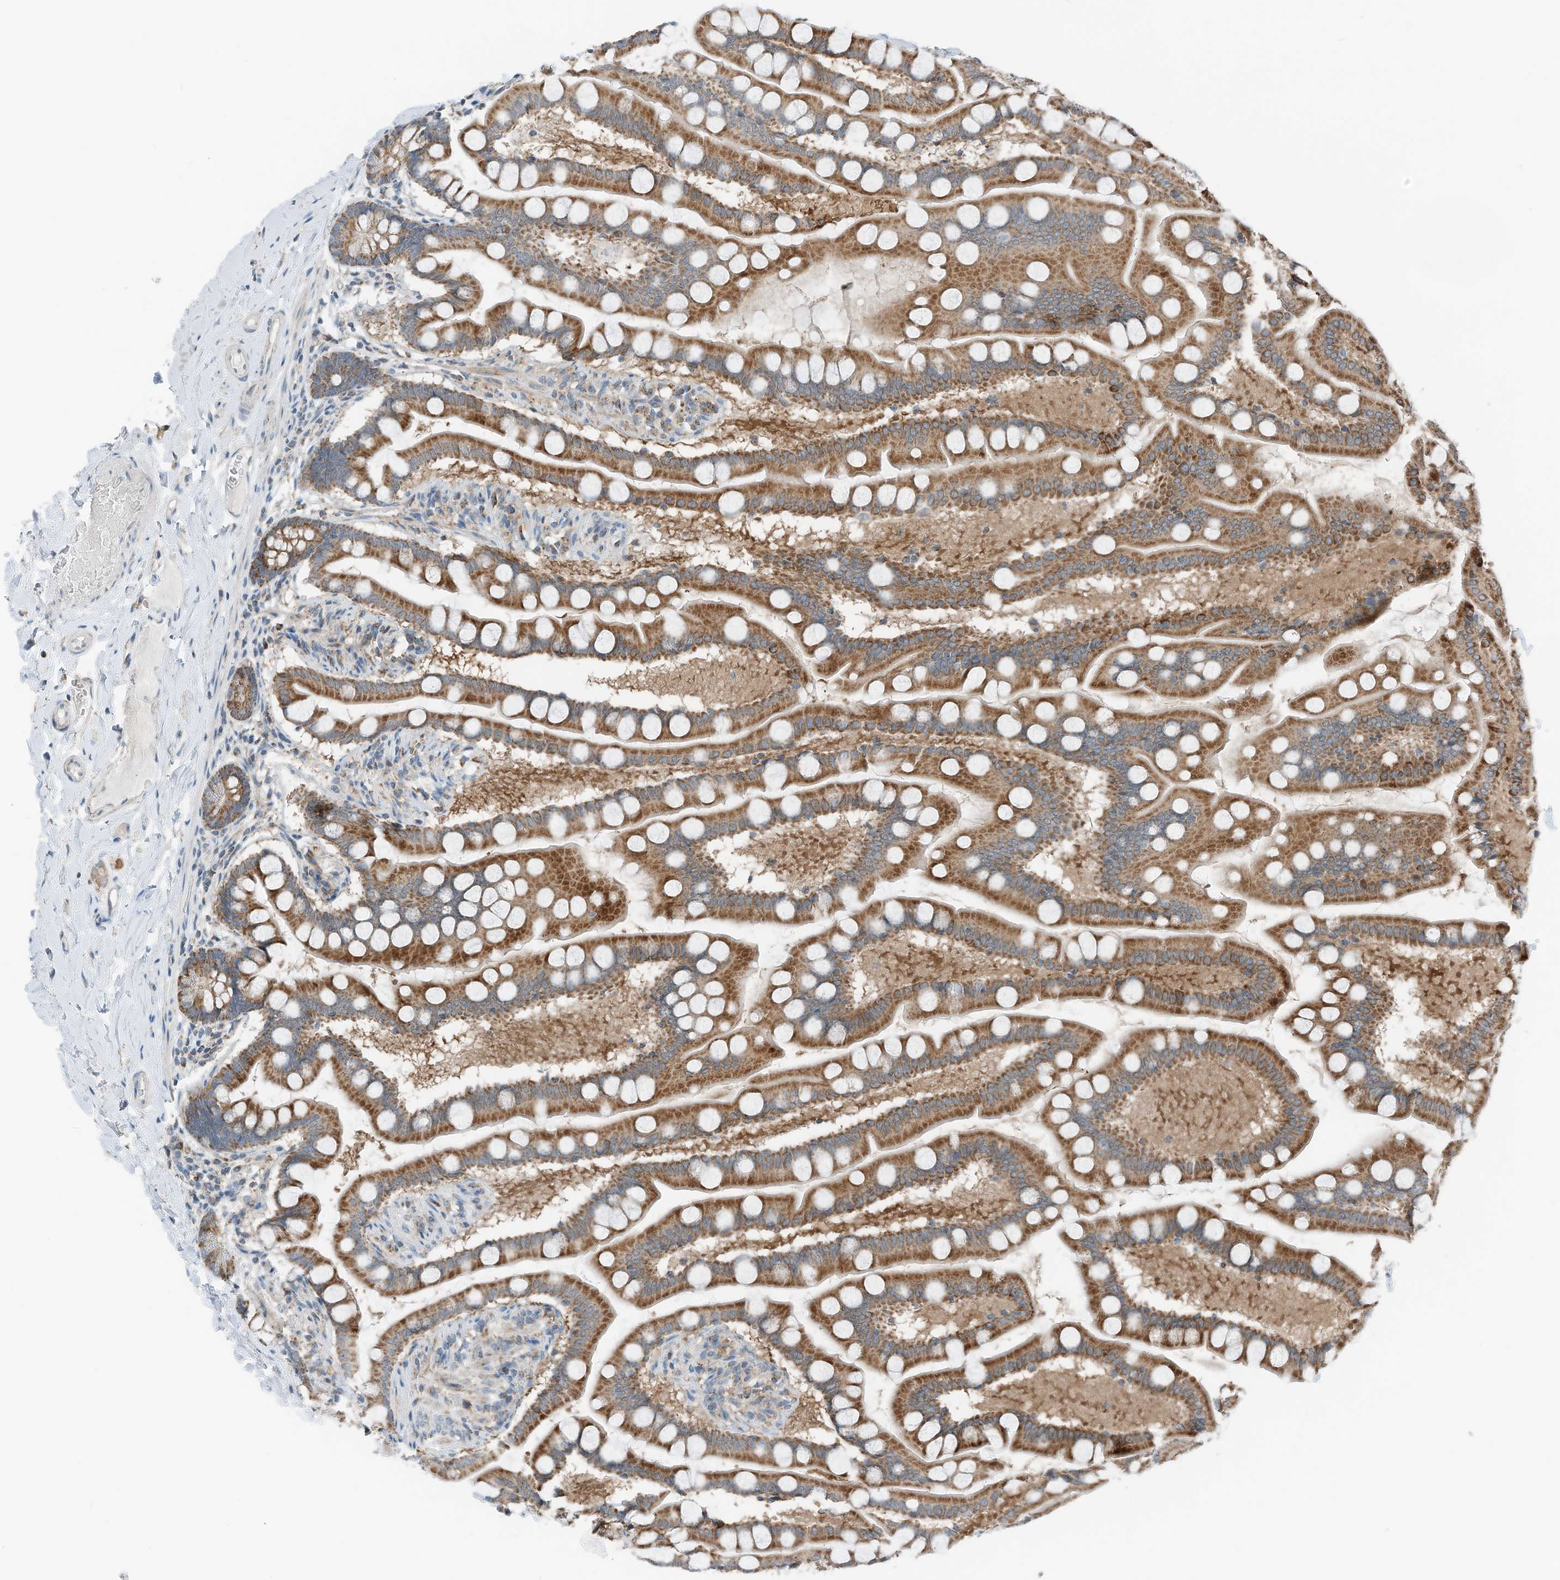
{"staining": {"intensity": "strong", "quantity": ">75%", "location": "cytoplasmic/membranous"}, "tissue": "small intestine", "cell_type": "Glandular cells", "image_type": "normal", "snomed": [{"axis": "morphology", "description": "Normal tissue, NOS"}, {"axis": "topography", "description": "Small intestine"}], "caption": "Glandular cells exhibit high levels of strong cytoplasmic/membranous expression in approximately >75% of cells in benign small intestine.", "gene": "RMND1", "patient": {"sex": "male", "age": 41}}